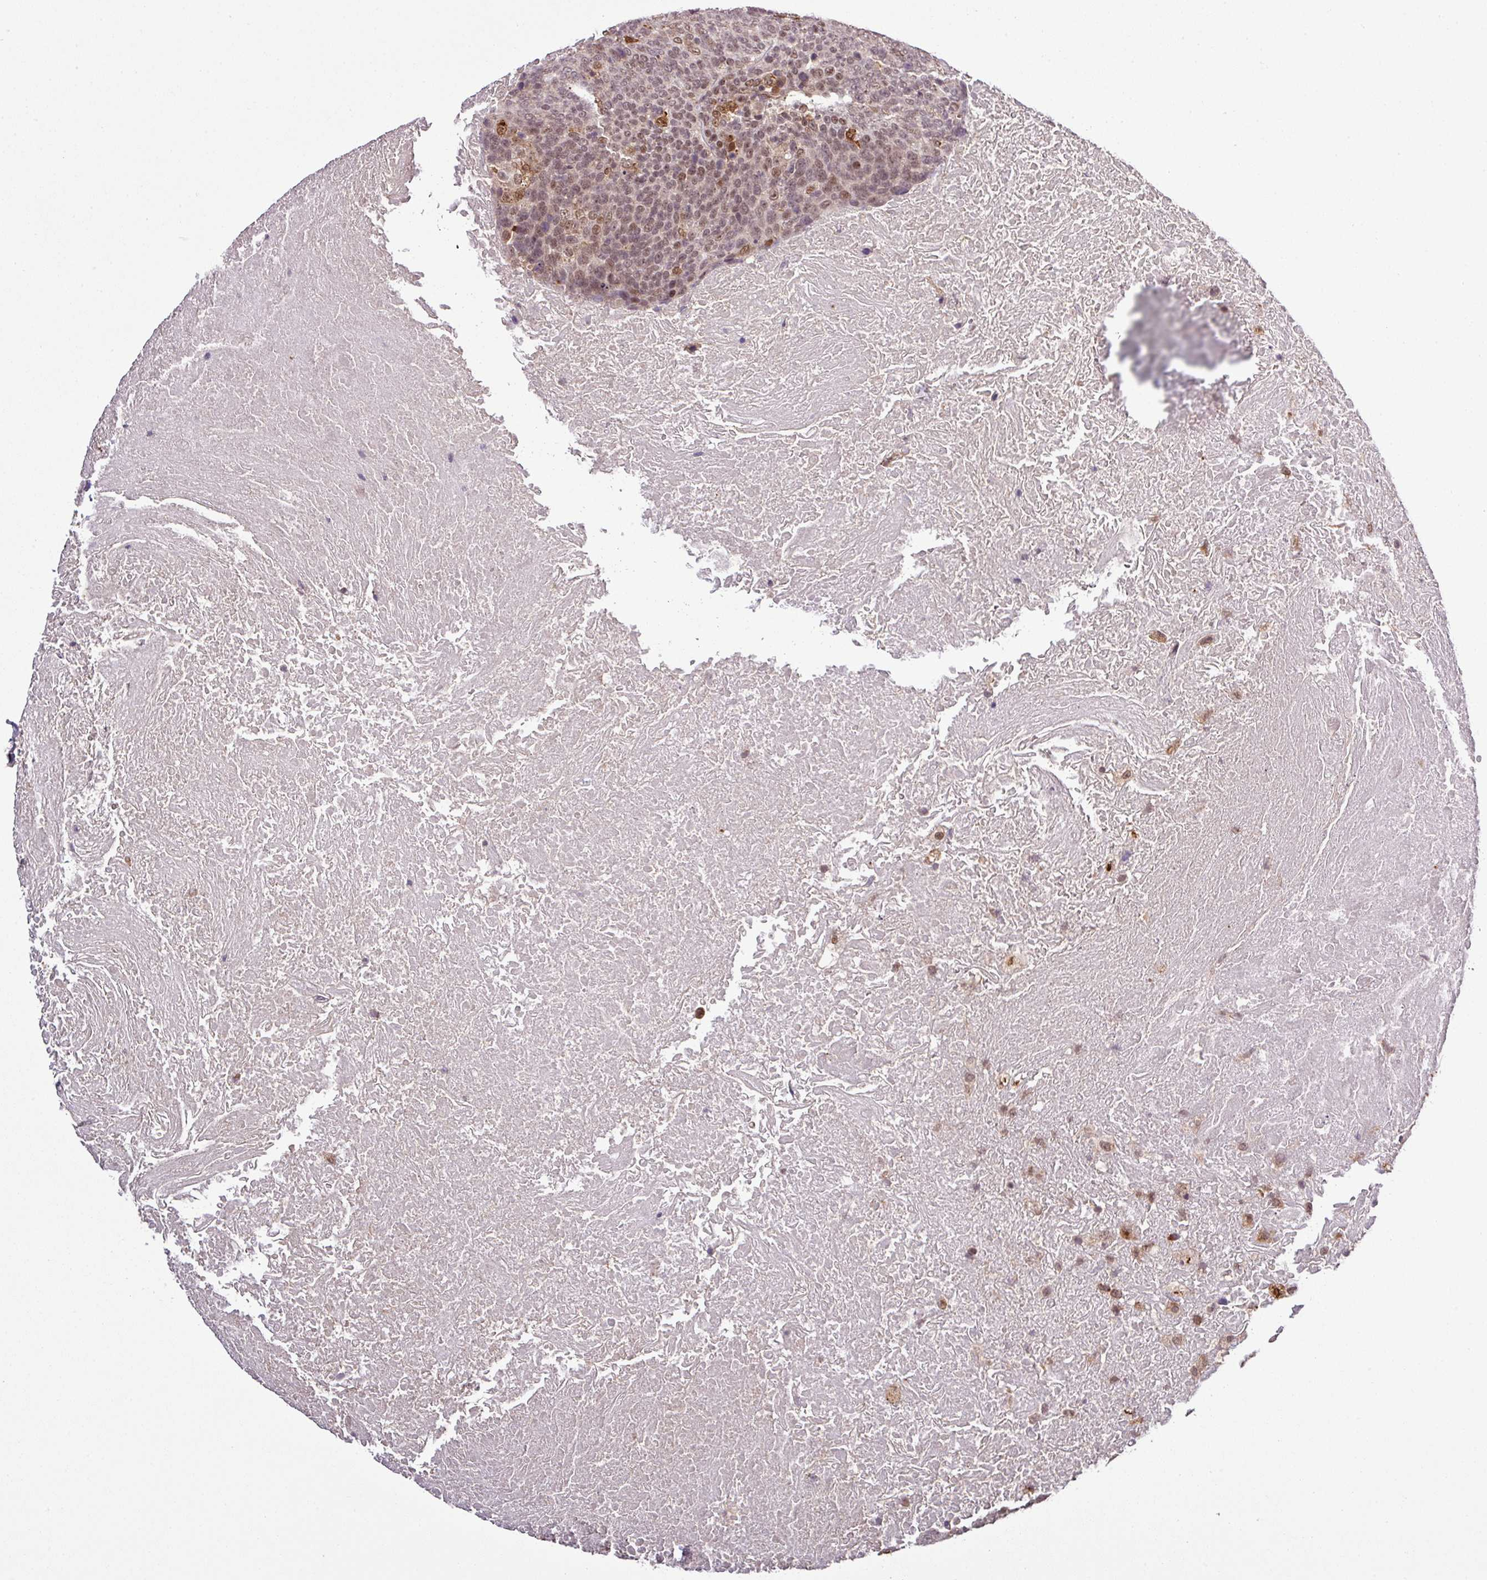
{"staining": {"intensity": "moderate", "quantity": ">75%", "location": "nuclear"}, "tissue": "head and neck cancer", "cell_type": "Tumor cells", "image_type": "cancer", "snomed": [{"axis": "morphology", "description": "Squamous cell carcinoma, NOS"}, {"axis": "morphology", "description": "Squamous cell carcinoma, metastatic, NOS"}, {"axis": "topography", "description": "Lymph node"}, {"axis": "topography", "description": "Head-Neck"}], "caption": "Protein analysis of head and neck cancer tissue displays moderate nuclear positivity in approximately >75% of tumor cells. The protein of interest is stained brown, and the nuclei are stained in blue (DAB (3,3'-diaminobenzidine) IHC with brightfield microscopy, high magnification).", "gene": "SMCO4", "patient": {"sex": "male", "age": 62}}